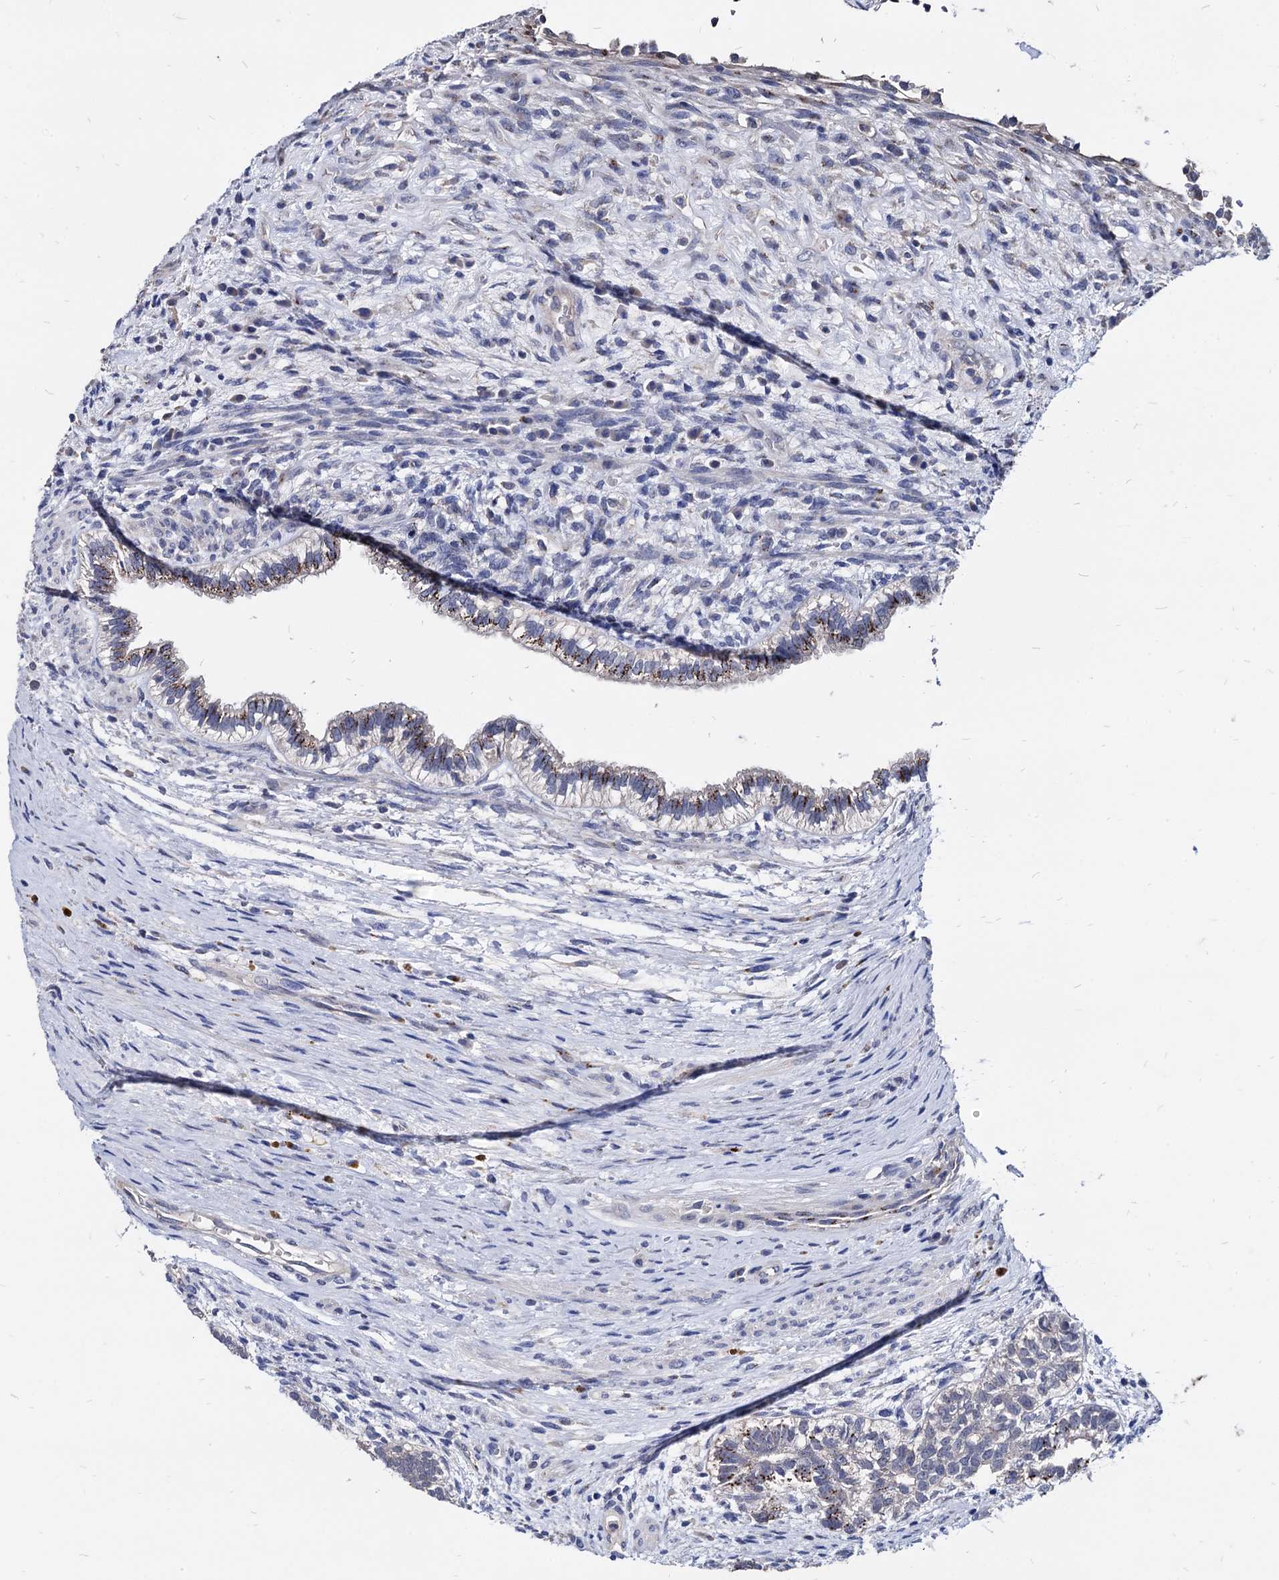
{"staining": {"intensity": "moderate", "quantity": "<25%", "location": "cytoplasmic/membranous"}, "tissue": "testis cancer", "cell_type": "Tumor cells", "image_type": "cancer", "snomed": [{"axis": "morphology", "description": "Carcinoma, Embryonal, NOS"}, {"axis": "topography", "description": "Testis"}], "caption": "Immunohistochemistry of testis embryonal carcinoma reveals low levels of moderate cytoplasmic/membranous positivity in about <25% of tumor cells. The staining was performed using DAB, with brown indicating positive protein expression. Nuclei are stained blue with hematoxylin.", "gene": "ESD", "patient": {"sex": "male", "age": 26}}